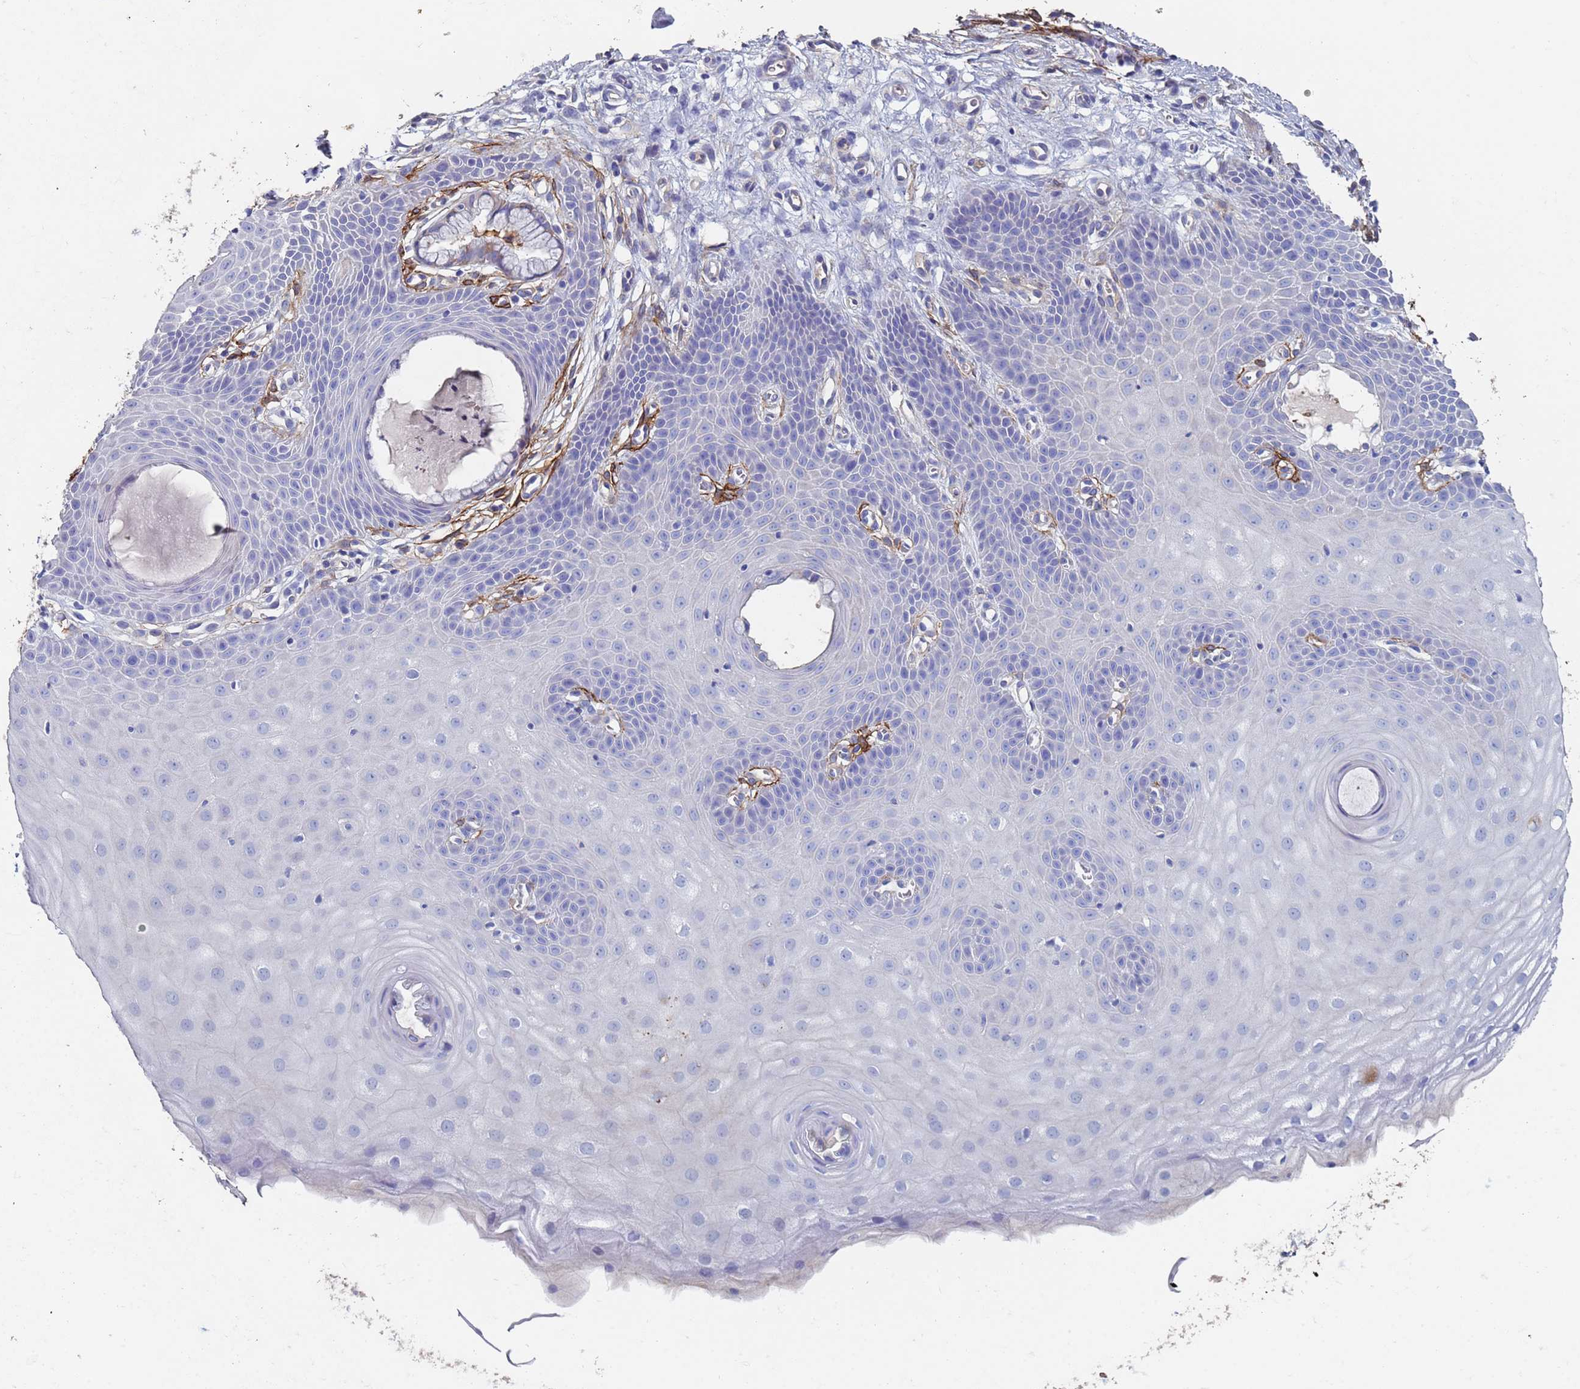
{"staining": {"intensity": "negative", "quantity": "none", "location": "none"}, "tissue": "cervix", "cell_type": "Glandular cells", "image_type": "normal", "snomed": [{"axis": "morphology", "description": "Normal tissue, NOS"}, {"axis": "topography", "description": "Cervix"}], "caption": "IHC photomicrograph of benign cervix: human cervix stained with DAB displays no significant protein staining in glandular cells. The staining is performed using DAB (3,3'-diaminobenzidine) brown chromogen with nuclei counter-stained in using hematoxylin.", "gene": "ABCA8", "patient": {"sex": "female", "age": 36}}